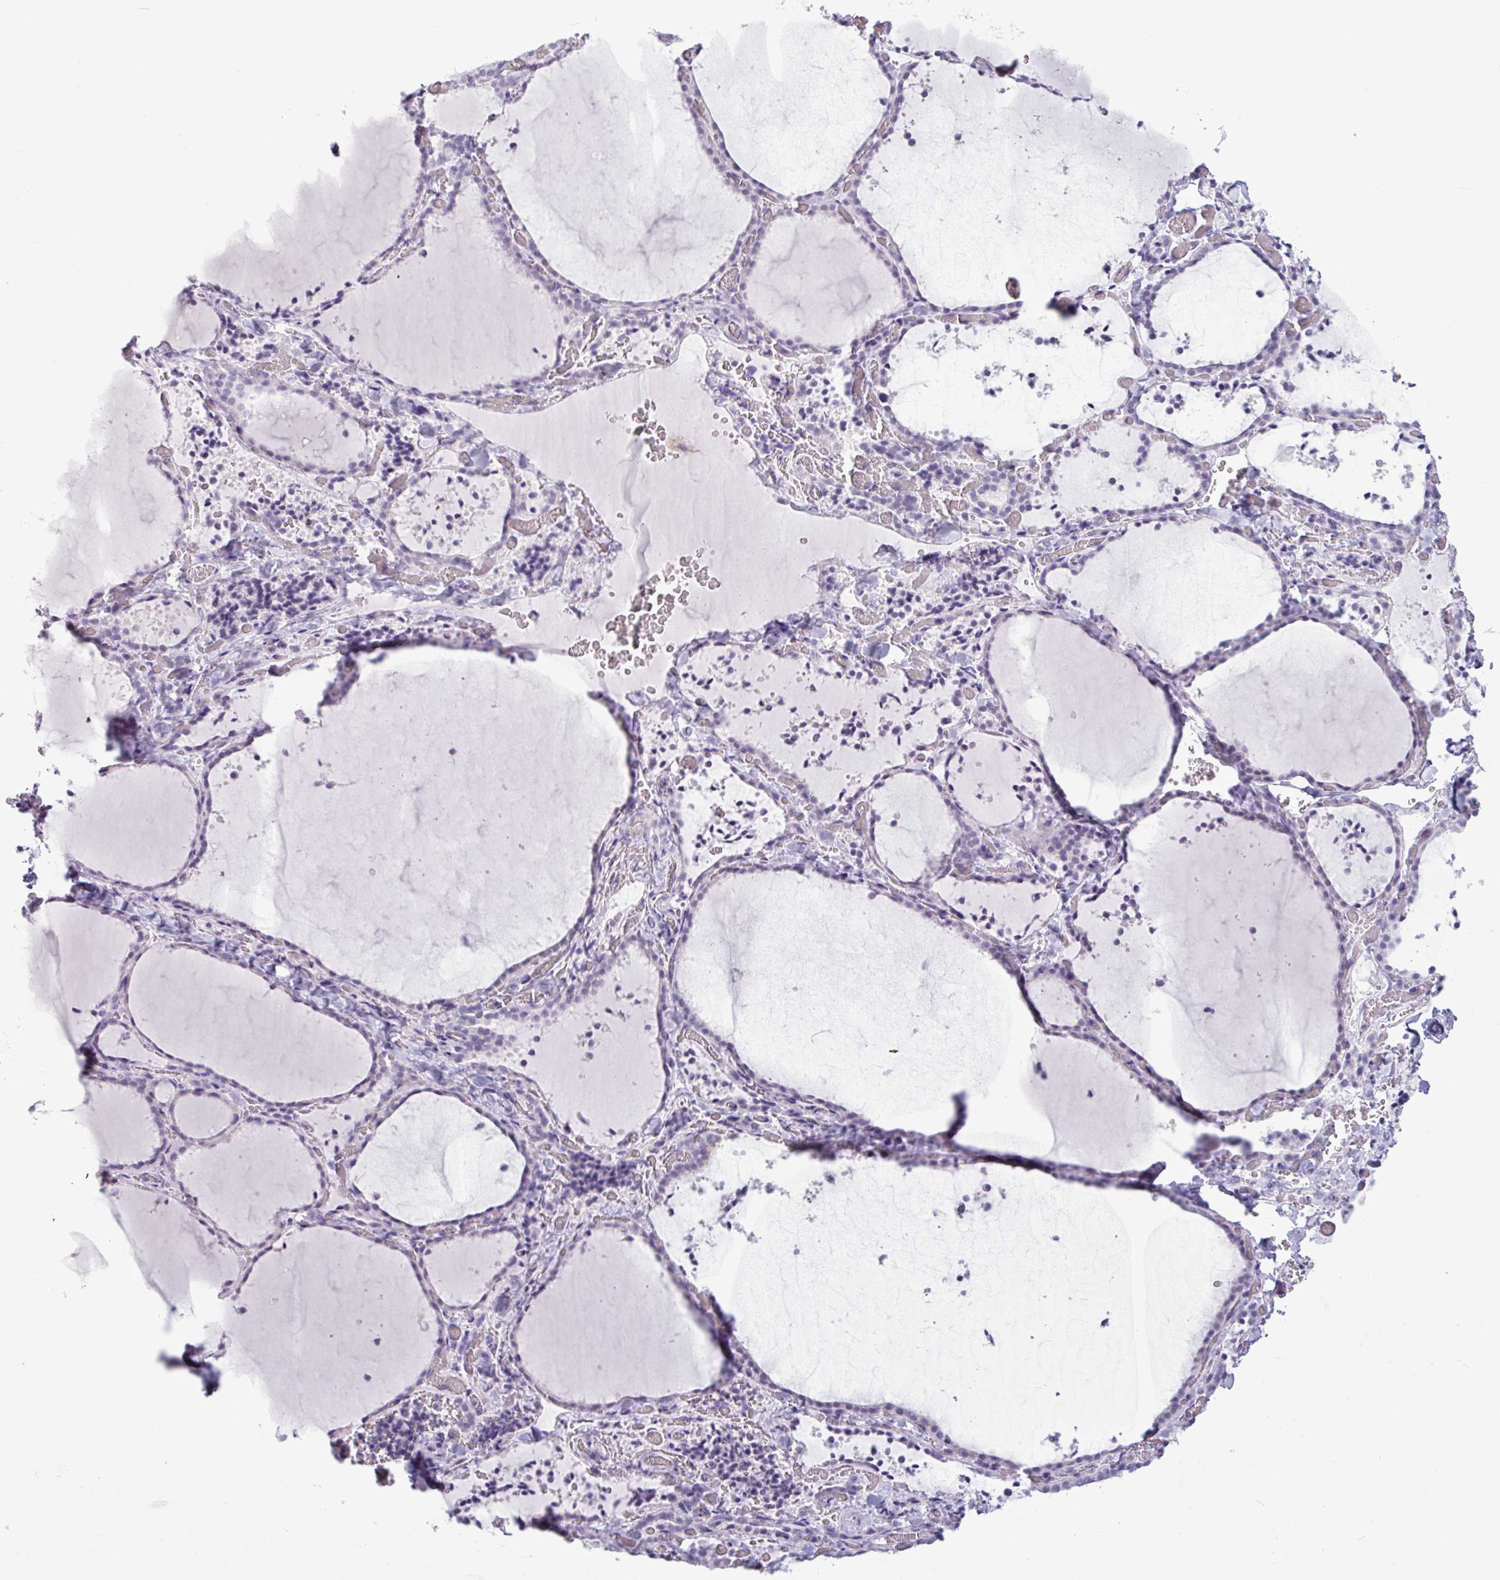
{"staining": {"intensity": "negative", "quantity": "none", "location": "none"}, "tissue": "thyroid gland", "cell_type": "Glandular cells", "image_type": "normal", "snomed": [{"axis": "morphology", "description": "Normal tissue, NOS"}, {"axis": "topography", "description": "Thyroid gland"}], "caption": "Immunohistochemistry image of normal thyroid gland: human thyroid gland stained with DAB exhibits no significant protein positivity in glandular cells. Brightfield microscopy of immunohistochemistry (IHC) stained with DAB (brown) and hematoxylin (blue), captured at high magnification.", "gene": "AMY2A", "patient": {"sex": "female", "age": 22}}